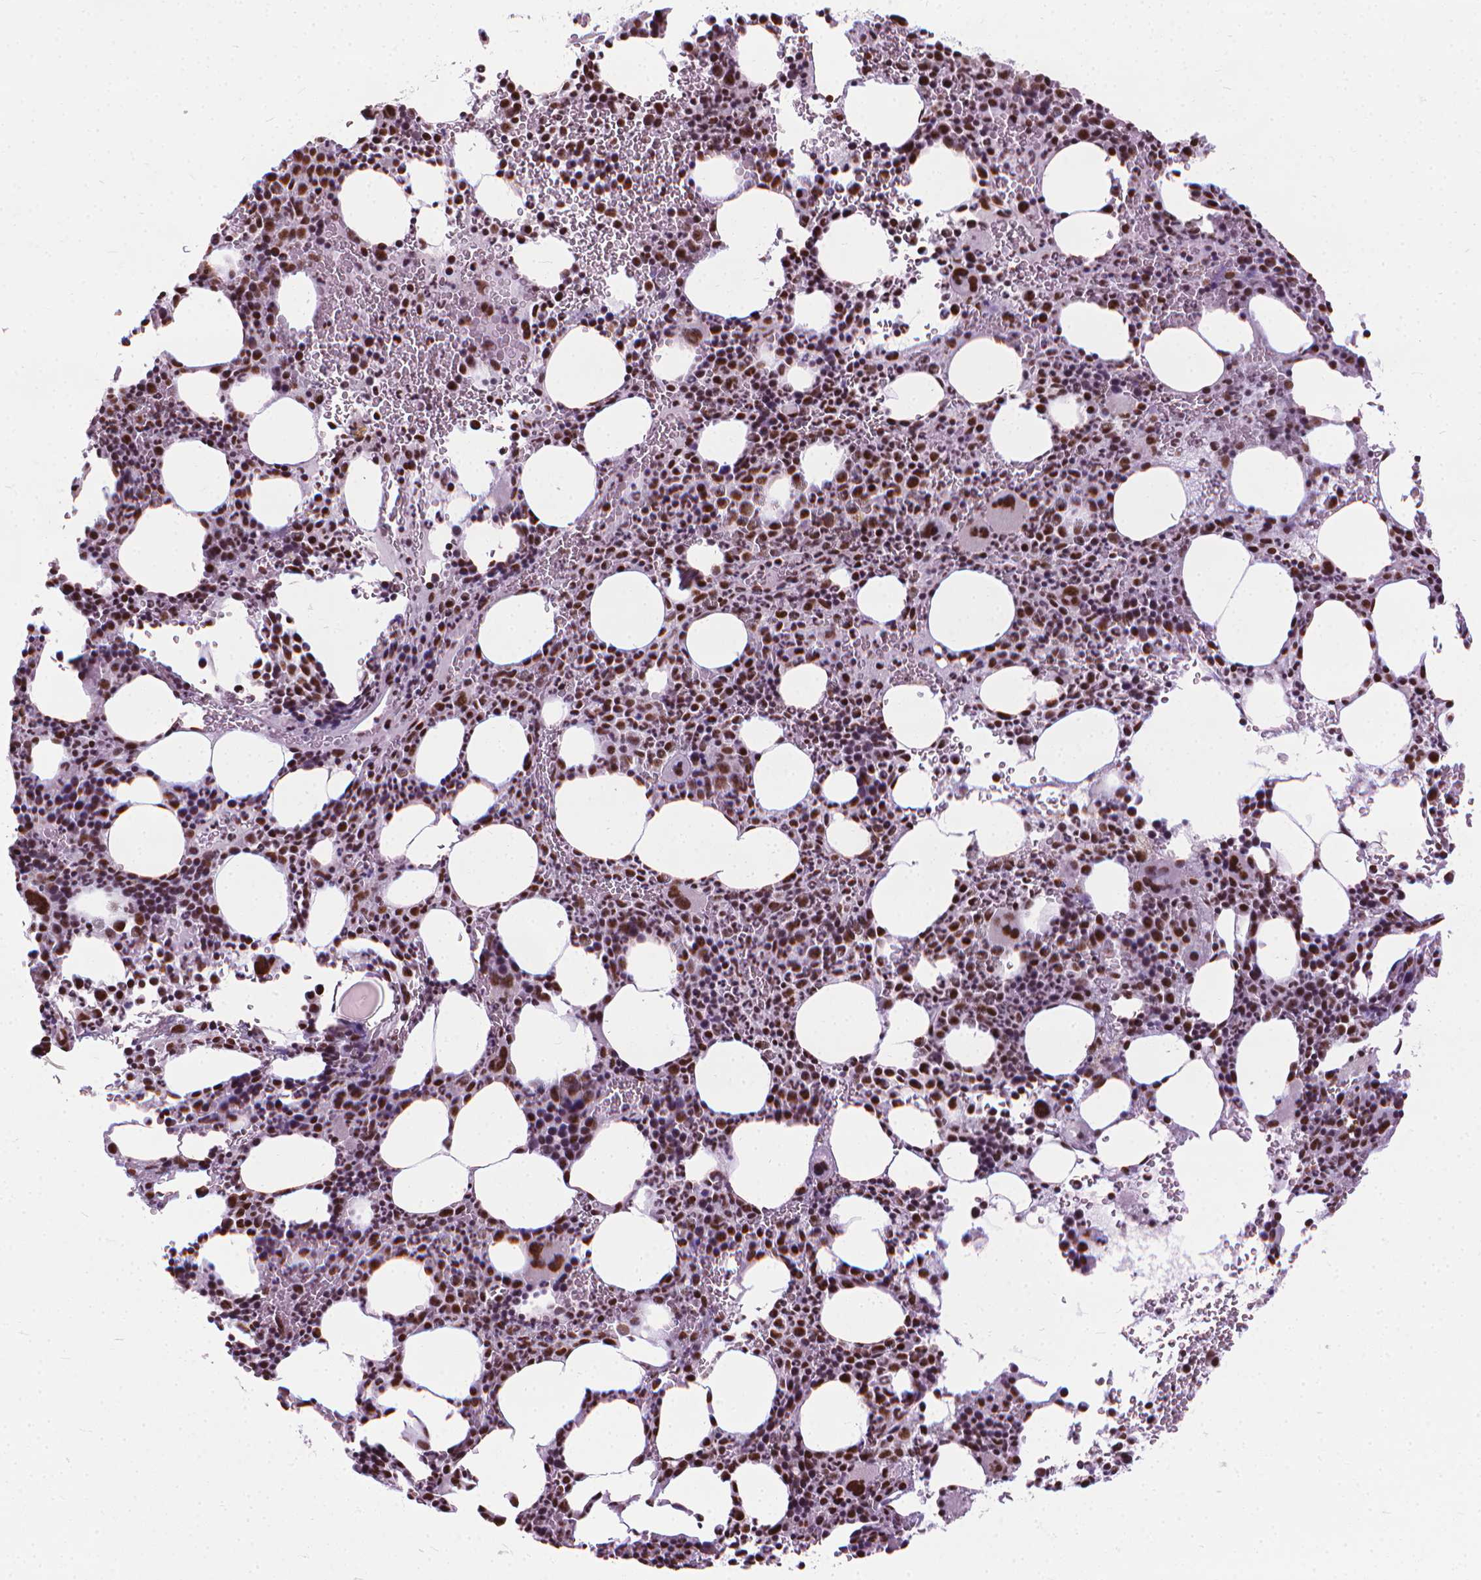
{"staining": {"intensity": "strong", "quantity": "25%-75%", "location": "nuclear"}, "tissue": "bone marrow", "cell_type": "Hematopoietic cells", "image_type": "normal", "snomed": [{"axis": "morphology", "description": "Normal tissue, NOS"}, {"axis": "topography", "description": "Bone marrow"}], "caption": "Normal bone marrow reveals strong nuclear expression in about 25%-75% of hematopoietic cells.", "gene": "AKAP8", "patient": {"sex": "male", "age": 63}}